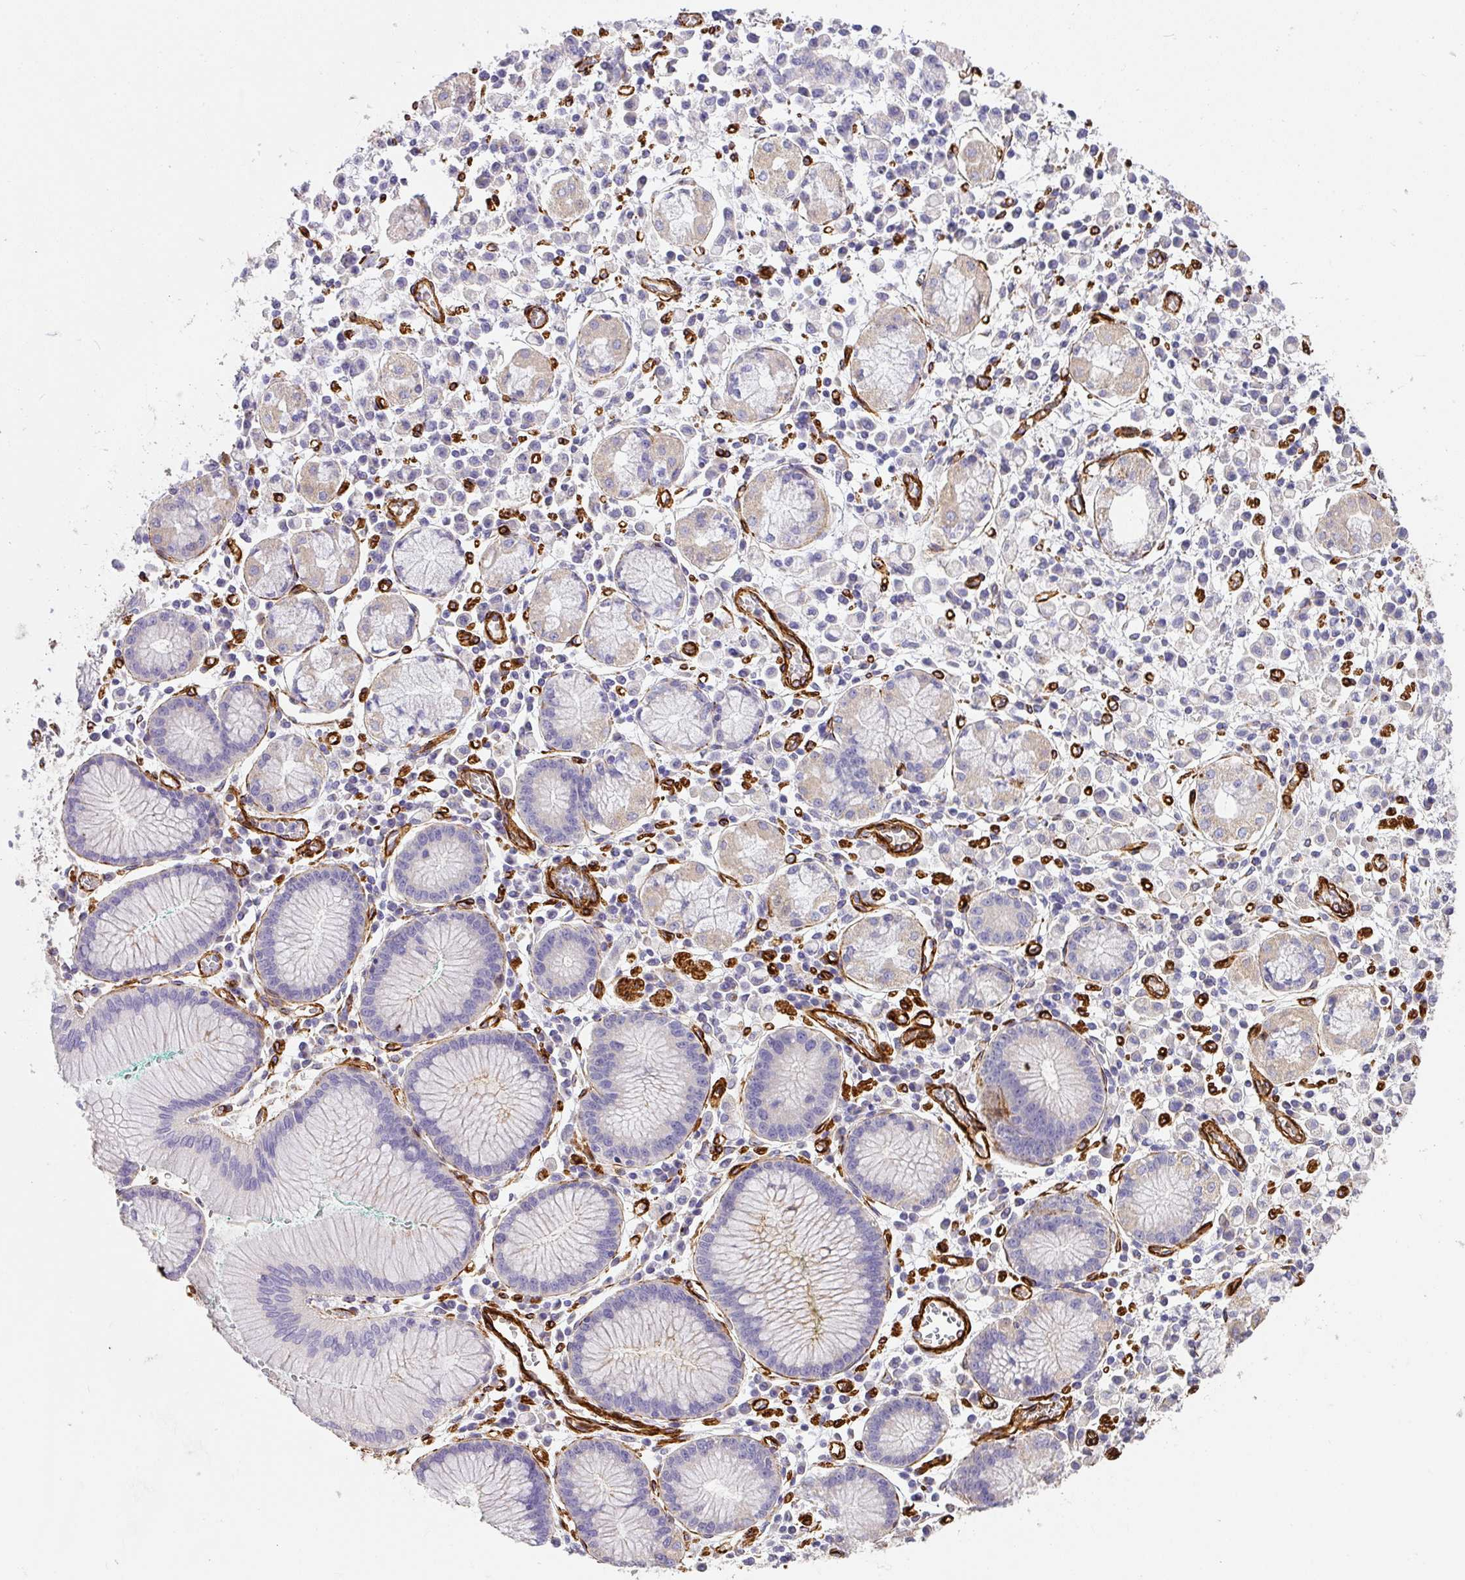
{"staining": {"intensity": "negative", "quantity": "none", "location": "none"}, "tissue": "stomach cancer", "cell_type": "Tumor cells", "image_type": "cancer", "snomed": [{"axis": "morphology", "description": "Adenocarcinoma, NOS"}, {"axis": "topography", "description": "Stomach"}], "caption": "High power microscopy photomicrograph of an immunohistochemistry (IHC) histopathology image of stomach adenocarcinoma, revealing no significant staining in tumor cells. The staining is performed using DAB brown chromogen with nuclei counter-stained in using hematoxylin.", "gene": "SLC25A17", "patient": {"sex": "male", "age": 77}}